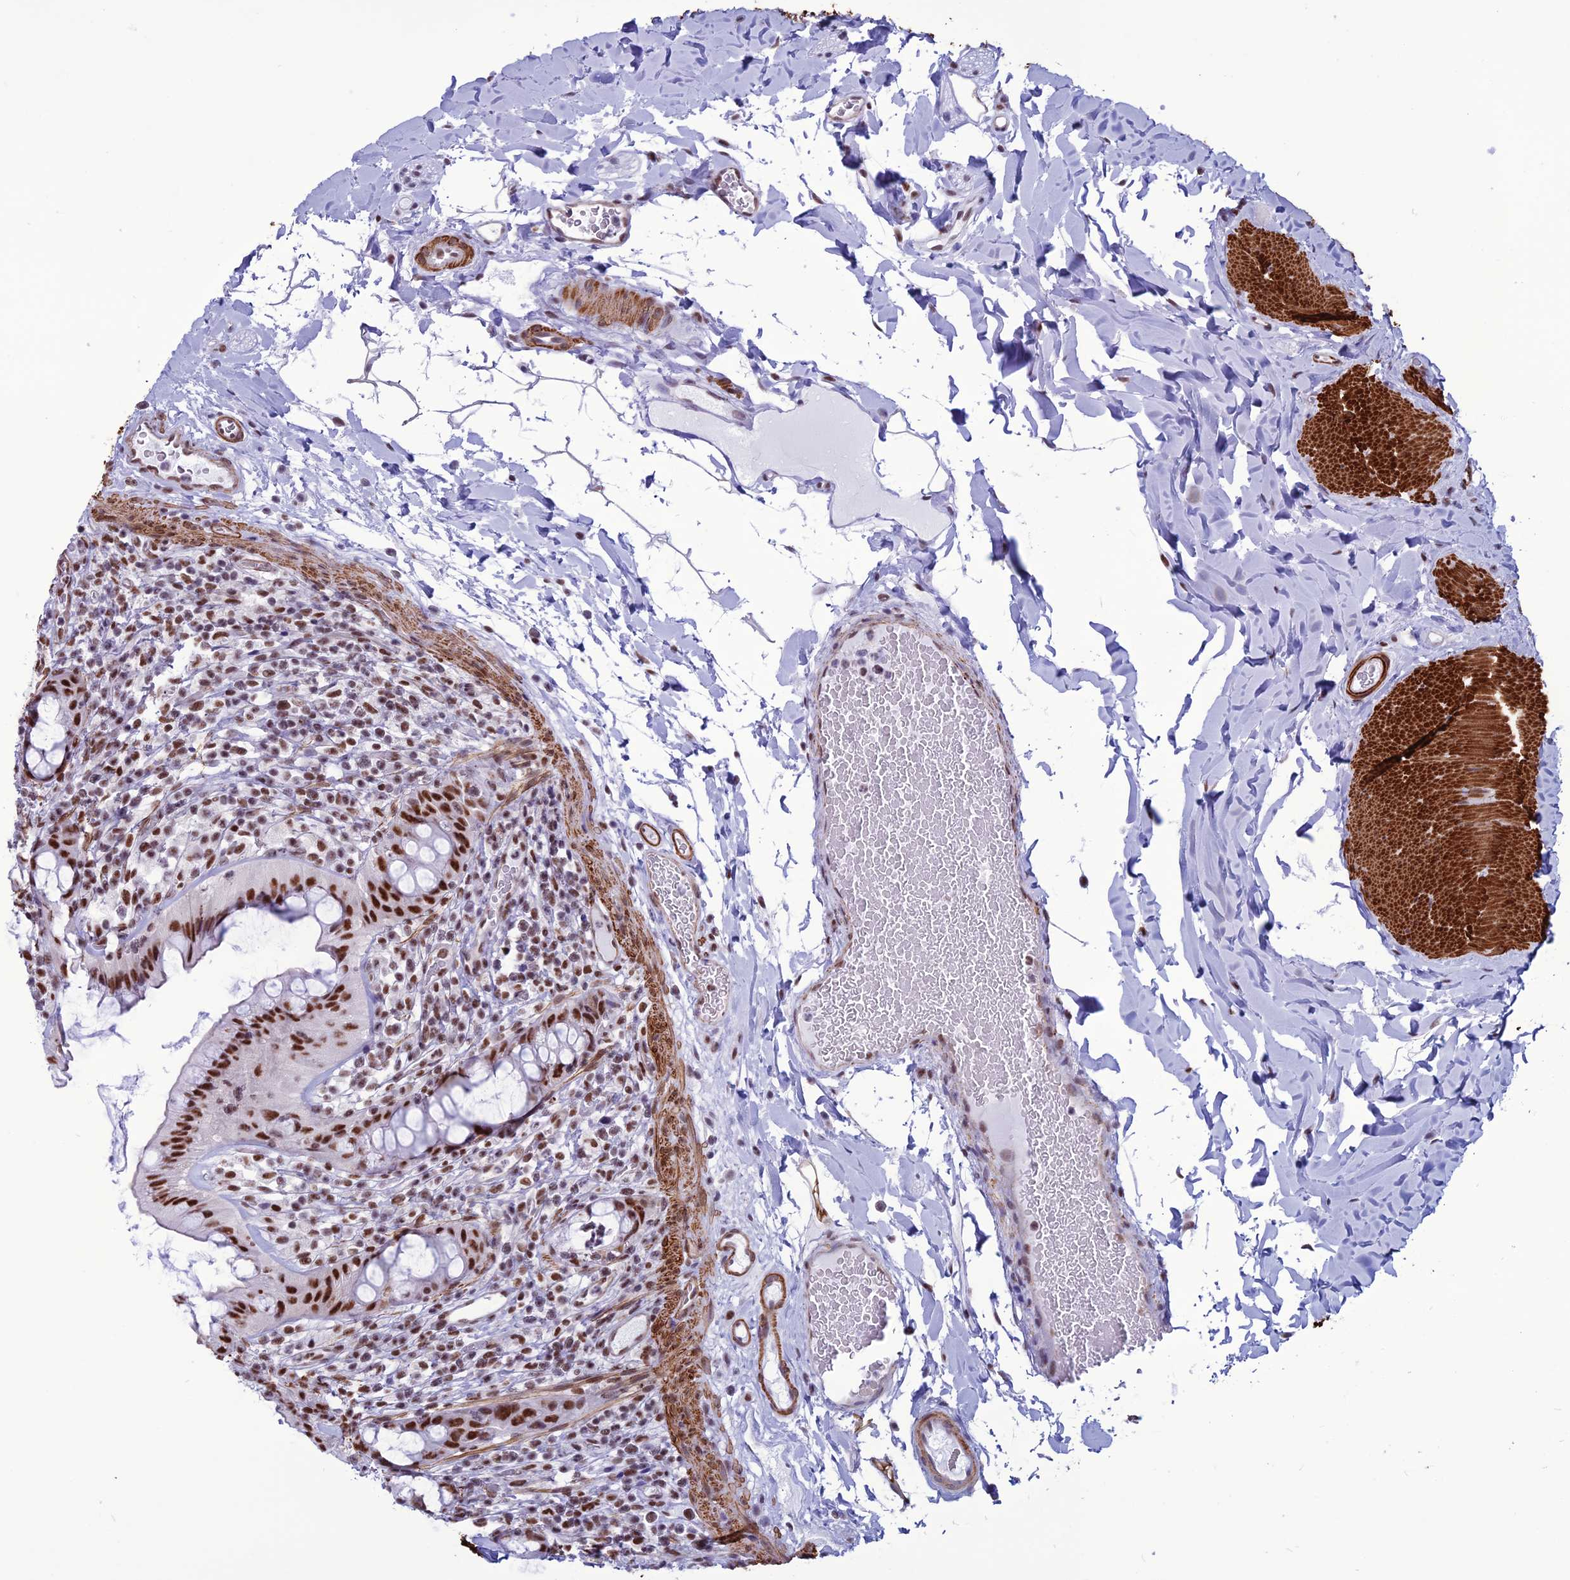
{"staining": {"intensity": "strong", "quantity": ">75%", "location": "nuclear"}, "tissue": "rectum", "cell_type": "Glandular cells", "image_type": "normal", "snomed": [{"axis": "morphology", "description": "Normal tissue, NOS"}, {"axis": "topography", "description": "Rectum"}], "caption": "IHC (DAB (3,3'-diaminobenzidine)) staining of normal rectum exhibits strong nuclear protein staining in approximately >75% of glandular cells.", "gene": "U2AF1", "patient": {"sex": "female", "age": 57}}